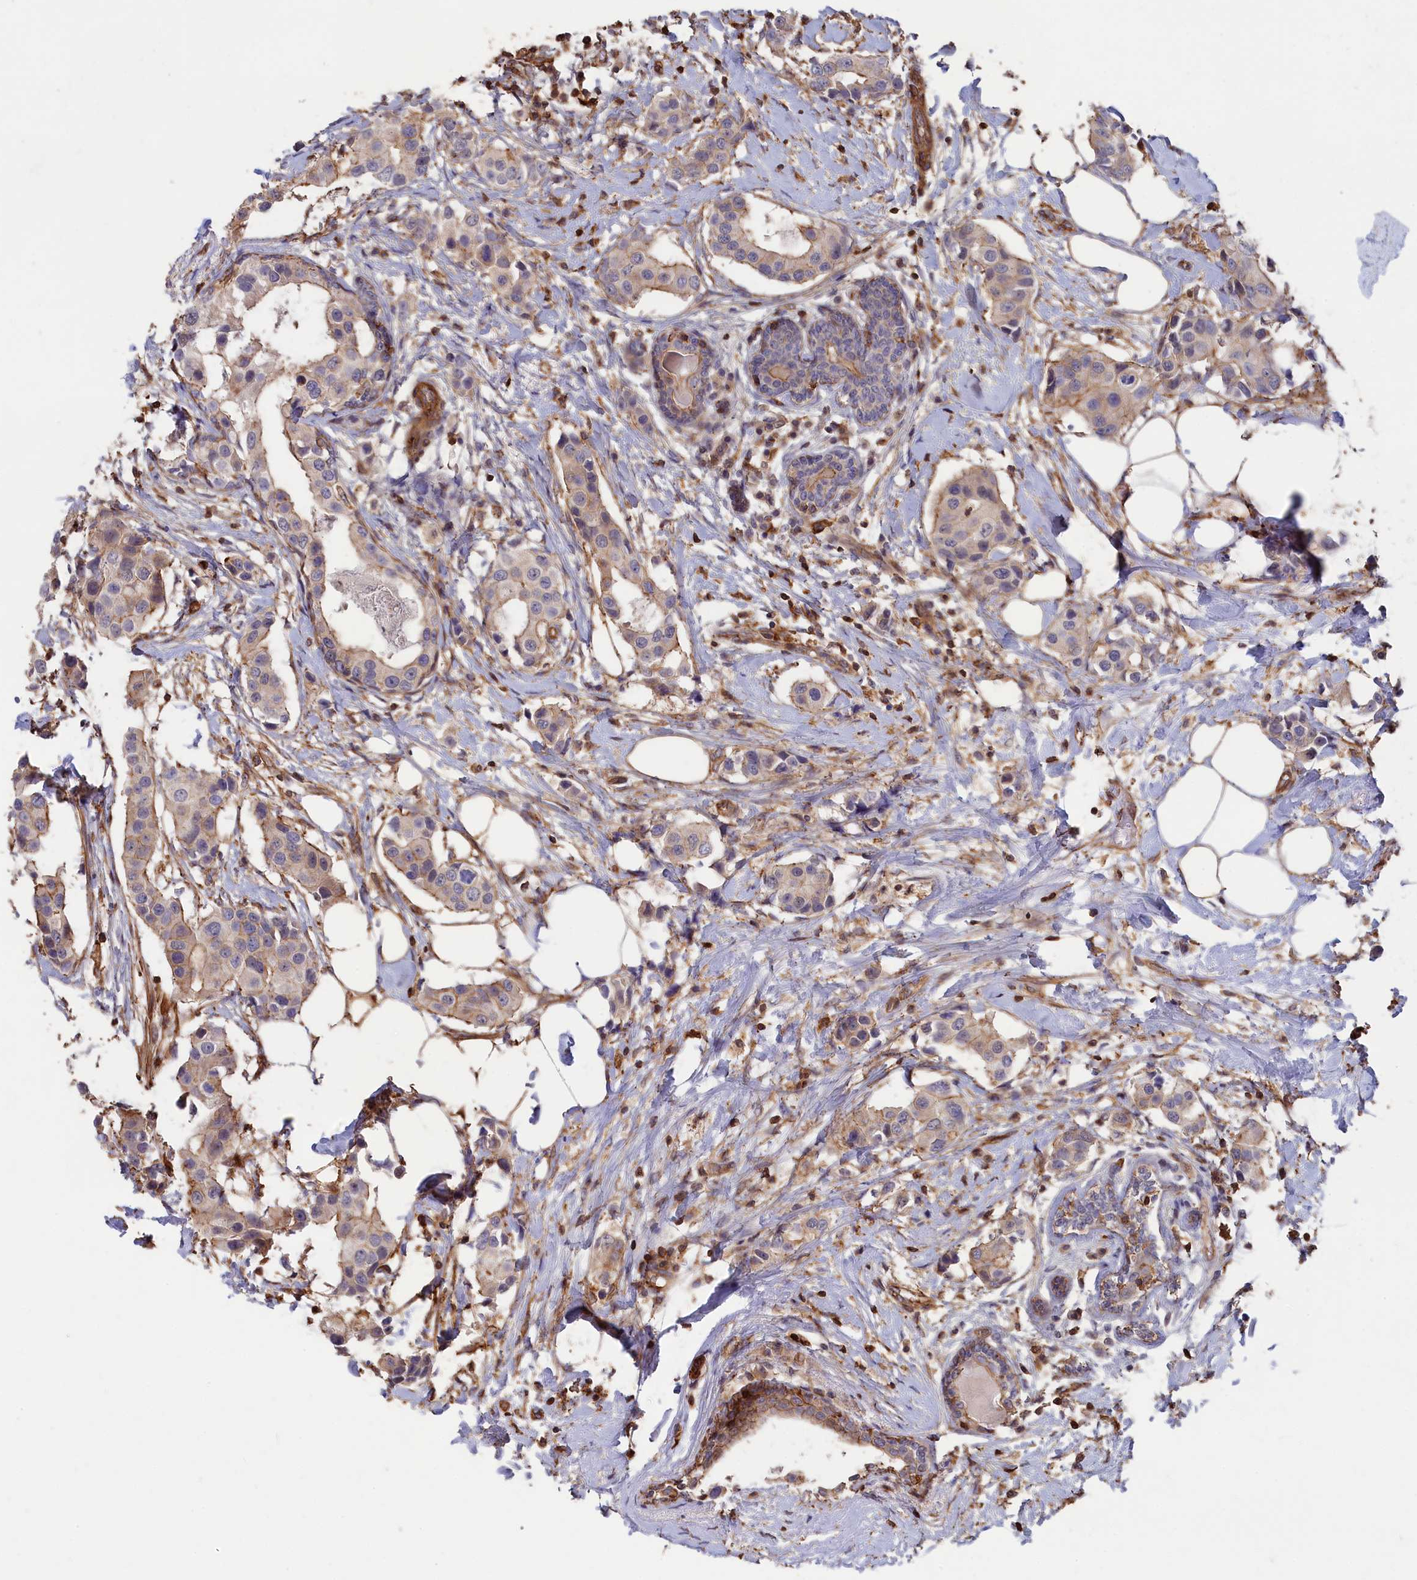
{"staining": {"intensity": "weak", "quantity": "<25%", "location": "cytoplasmic/membranous"}, "tissue": "breast cancer", "cell_type": "Tumor cells", "image_type": "cancer", "snomed": [{"axis": "morphology", "description": "Normal tissue, NOS"}, {"axis": "morphology", "description": "Duct carcinoma"}, {"axis": "topography", "description": "Breast"}], "caption": "The IHC micrograph has no significant staining in tumor cells of breast cancer tissue.", "gene": "ANKRD27", "patient": {"sex": "female", "age": 39}}